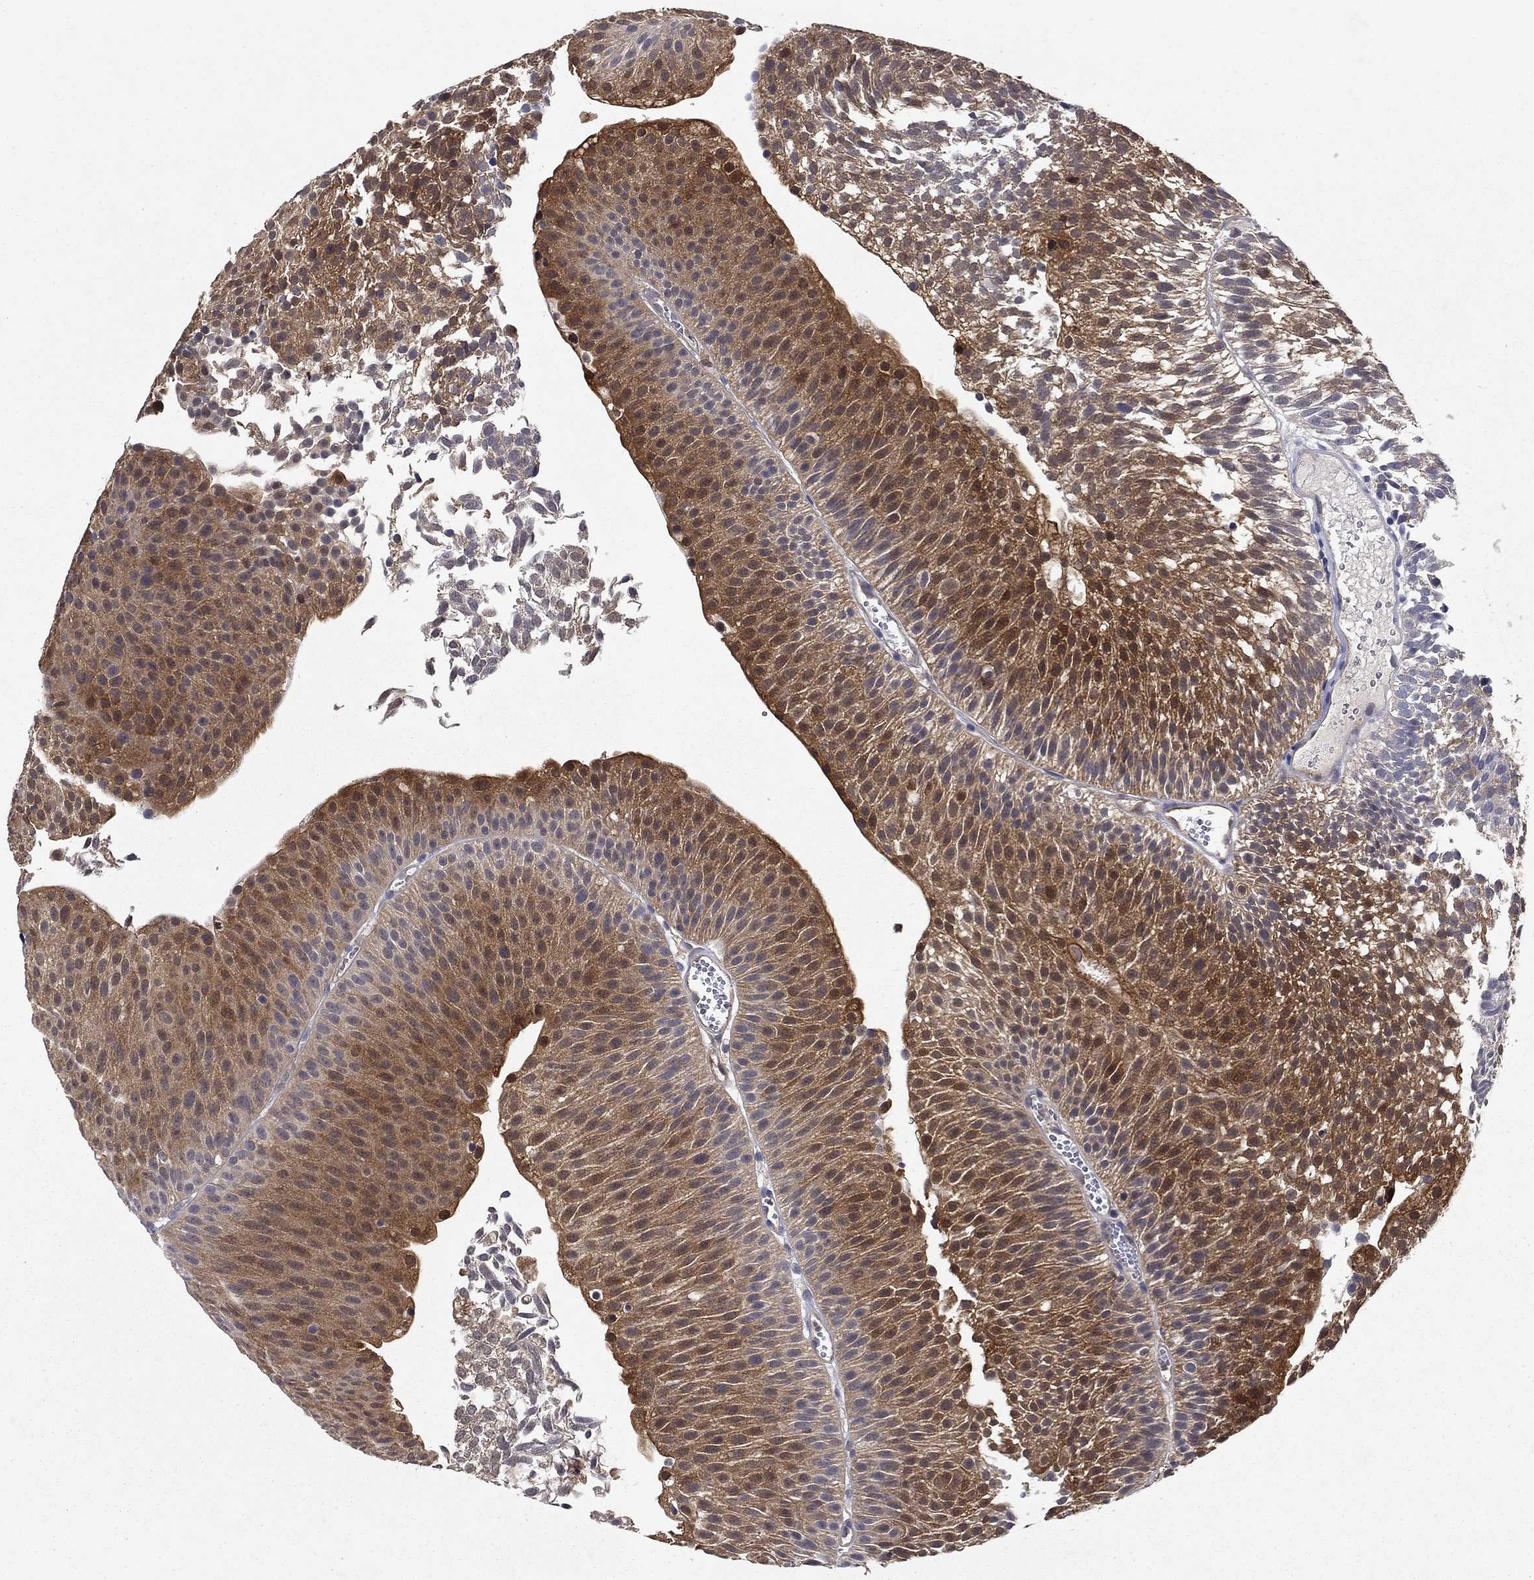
{"staining": {"intensity": "moderate", "quantity": ">75%", "location": "cytoplasmic/membranous"}, "tissue": "urothelial cancer", "cell_type": "Tumor cells", "image_type": "cancer", "snomed": [{"axis": "morphology", "description": "Urothelial carcinoma, Low grade"}, {"axis": "topography", "description": "Urinary bladder"}], "caption": "Immunohistochemistry (IHC) photomicrograph of neoplastic tissue: low-grade urothelial carcinoma stained using immunohistochemistry (IHC) displays medium levels of moderate protein expression localized specifically in the cytoplasmic/membranous of tumor cells, appearing as a cytoplasmic/membranous brown color.", "gene": "GLTP", "patient": {"sex": "male", "age": 65}}